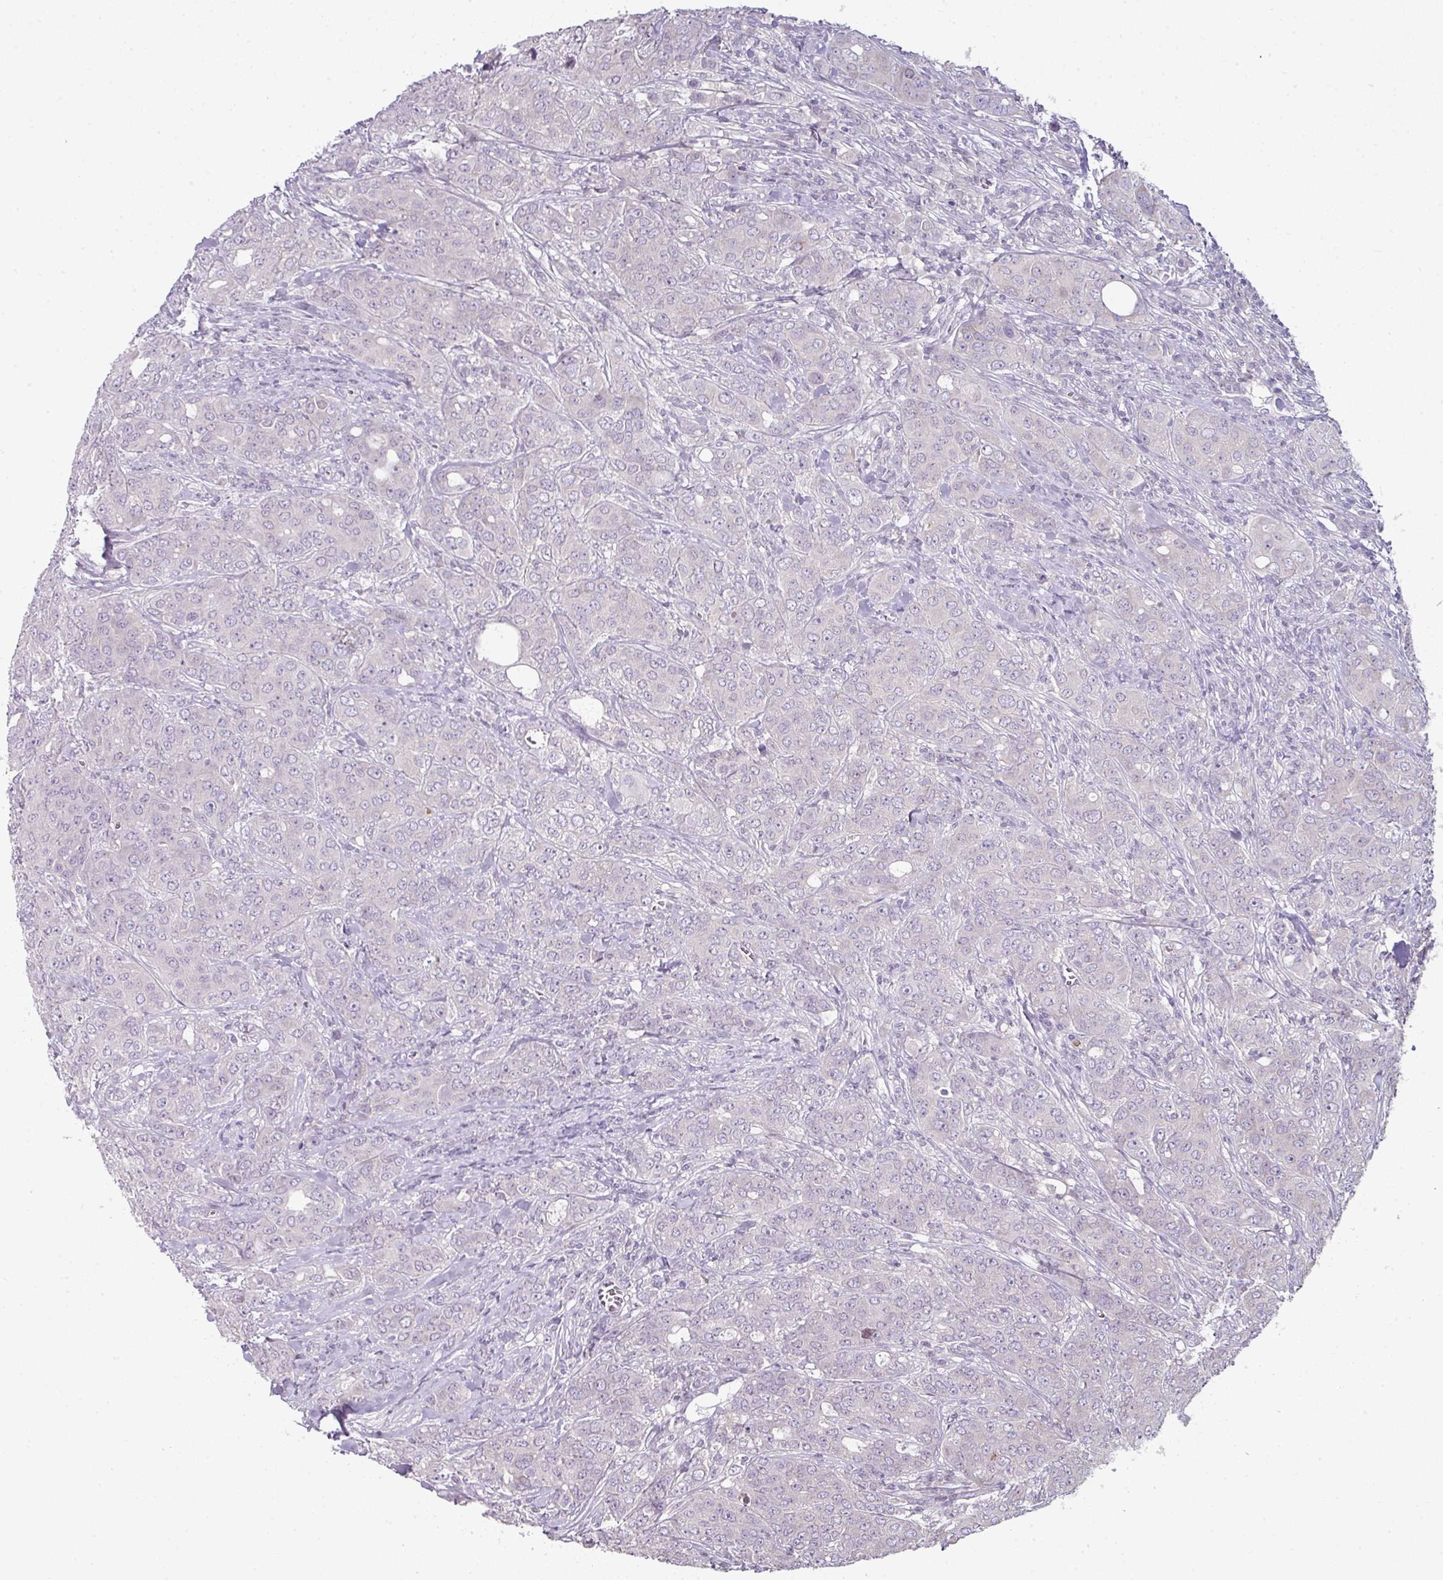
{"staining": {"intensity": "negative", "quantity": "none", "location": "none"}, "tissue": "breast cancer", "cell_type": "Tumor cells", "image_type": "cancer", "snomed": [{"axis": "morphology", "description": "Duct carcinoma"}, {"axis": "topography", "description": "Breast"}], "caption": "A high-resolution image shows immunohistochemistry staining of breast cancer (infiltrating ductal carcinoma), which demonstrates no significant expression in tumor cells.", "gene": "C19orf33", "patient": {"sex": "female", "age": 43}}